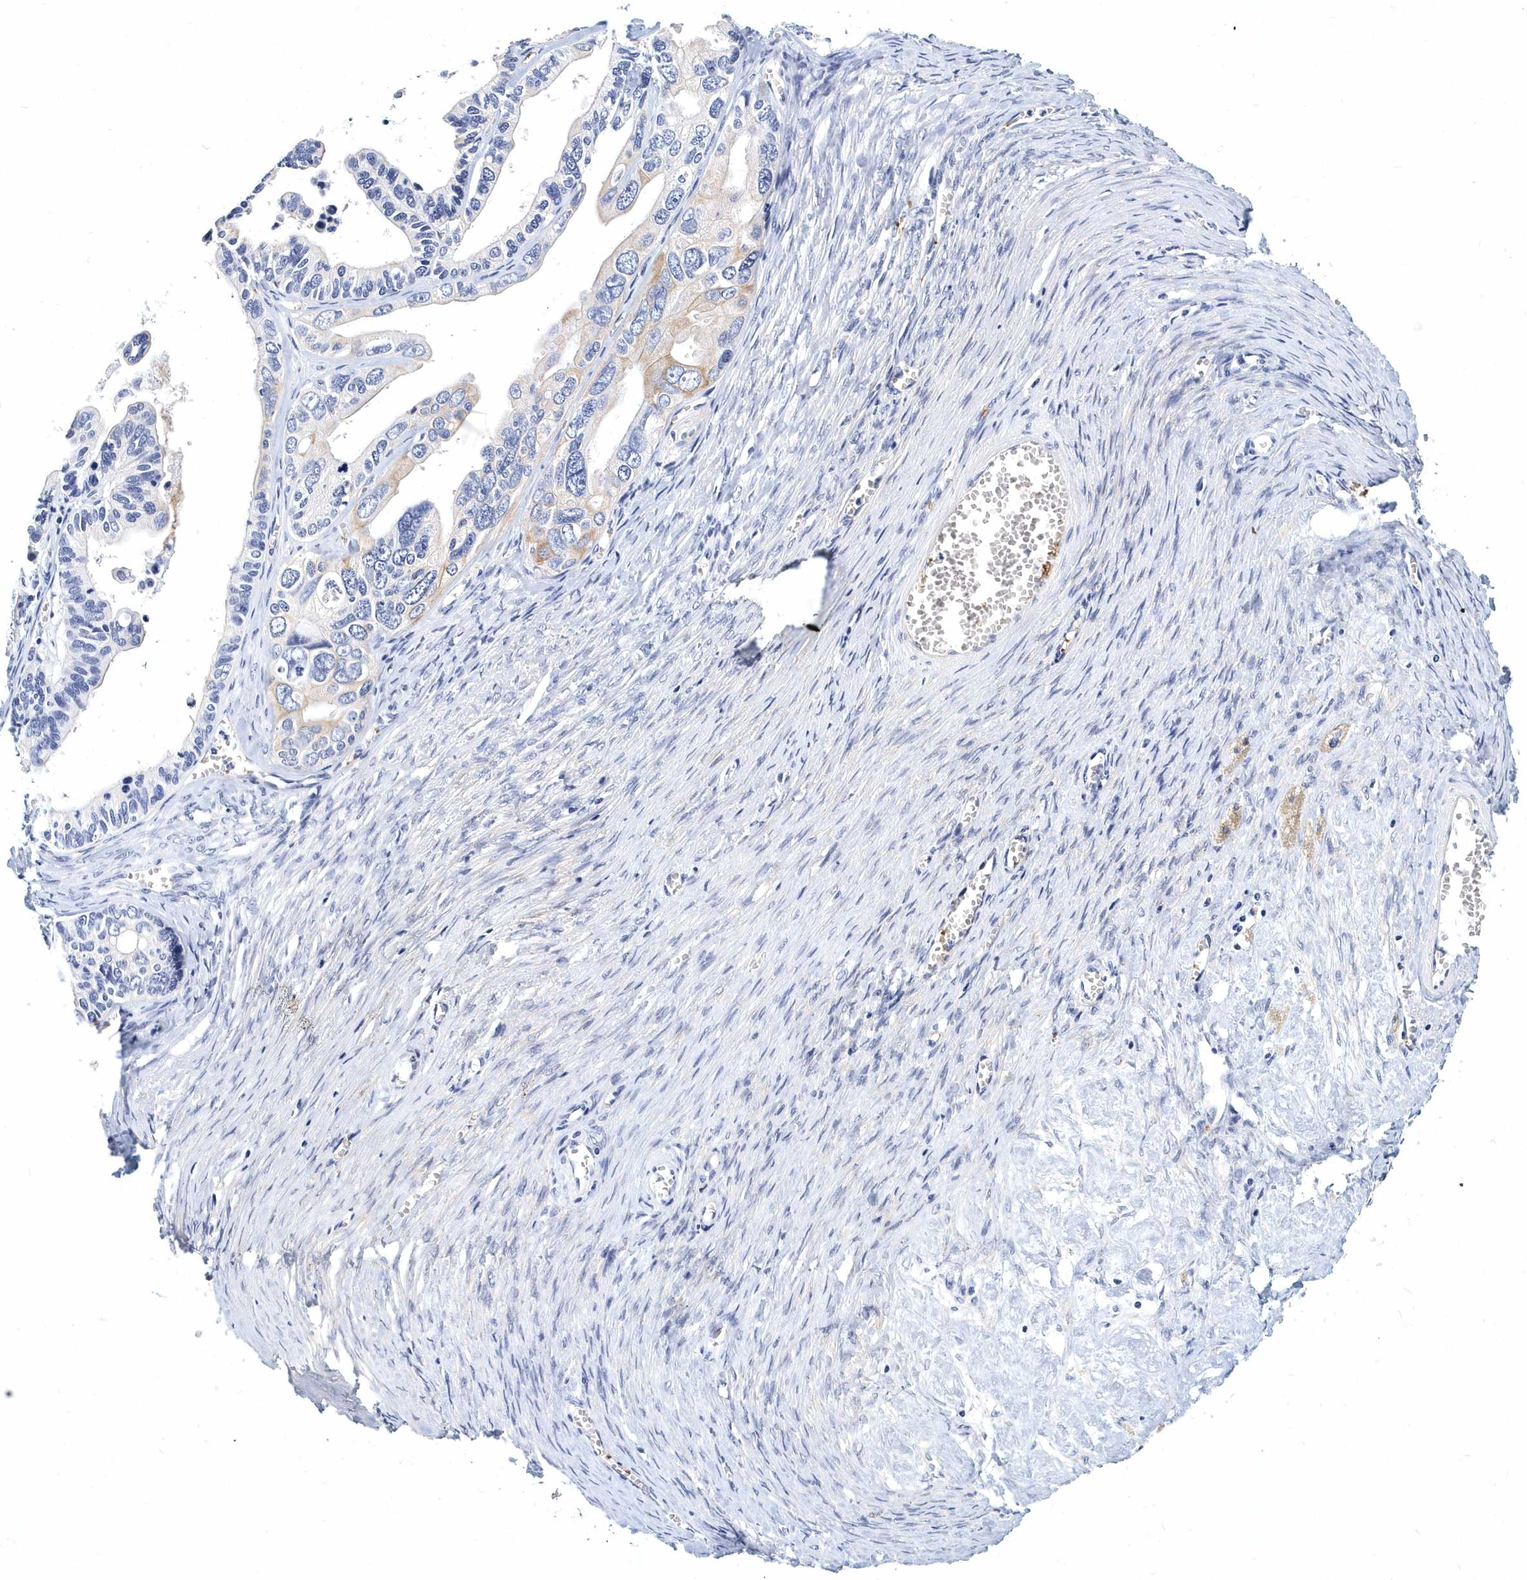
{"staining": {"intensity": "weak", "quantity": "<25%", "location": "cytoplasmic/membranous"}, "tissue": "ovarian cancer", "cell_type": "Tumor cells", "image_type": "cancer", "snomed": [{"axis": "morphology", "description": "Cystadenocarcinoma, serous, NOS"}, {"axis": "topography", "description": "Ovary"}], "caption": "The IHC histopathology image has no significant staining in tumor cells of ovarian cancer tissue.", "gene": "ITGA2B", "patient": {"sex": "female", "age": 56}}